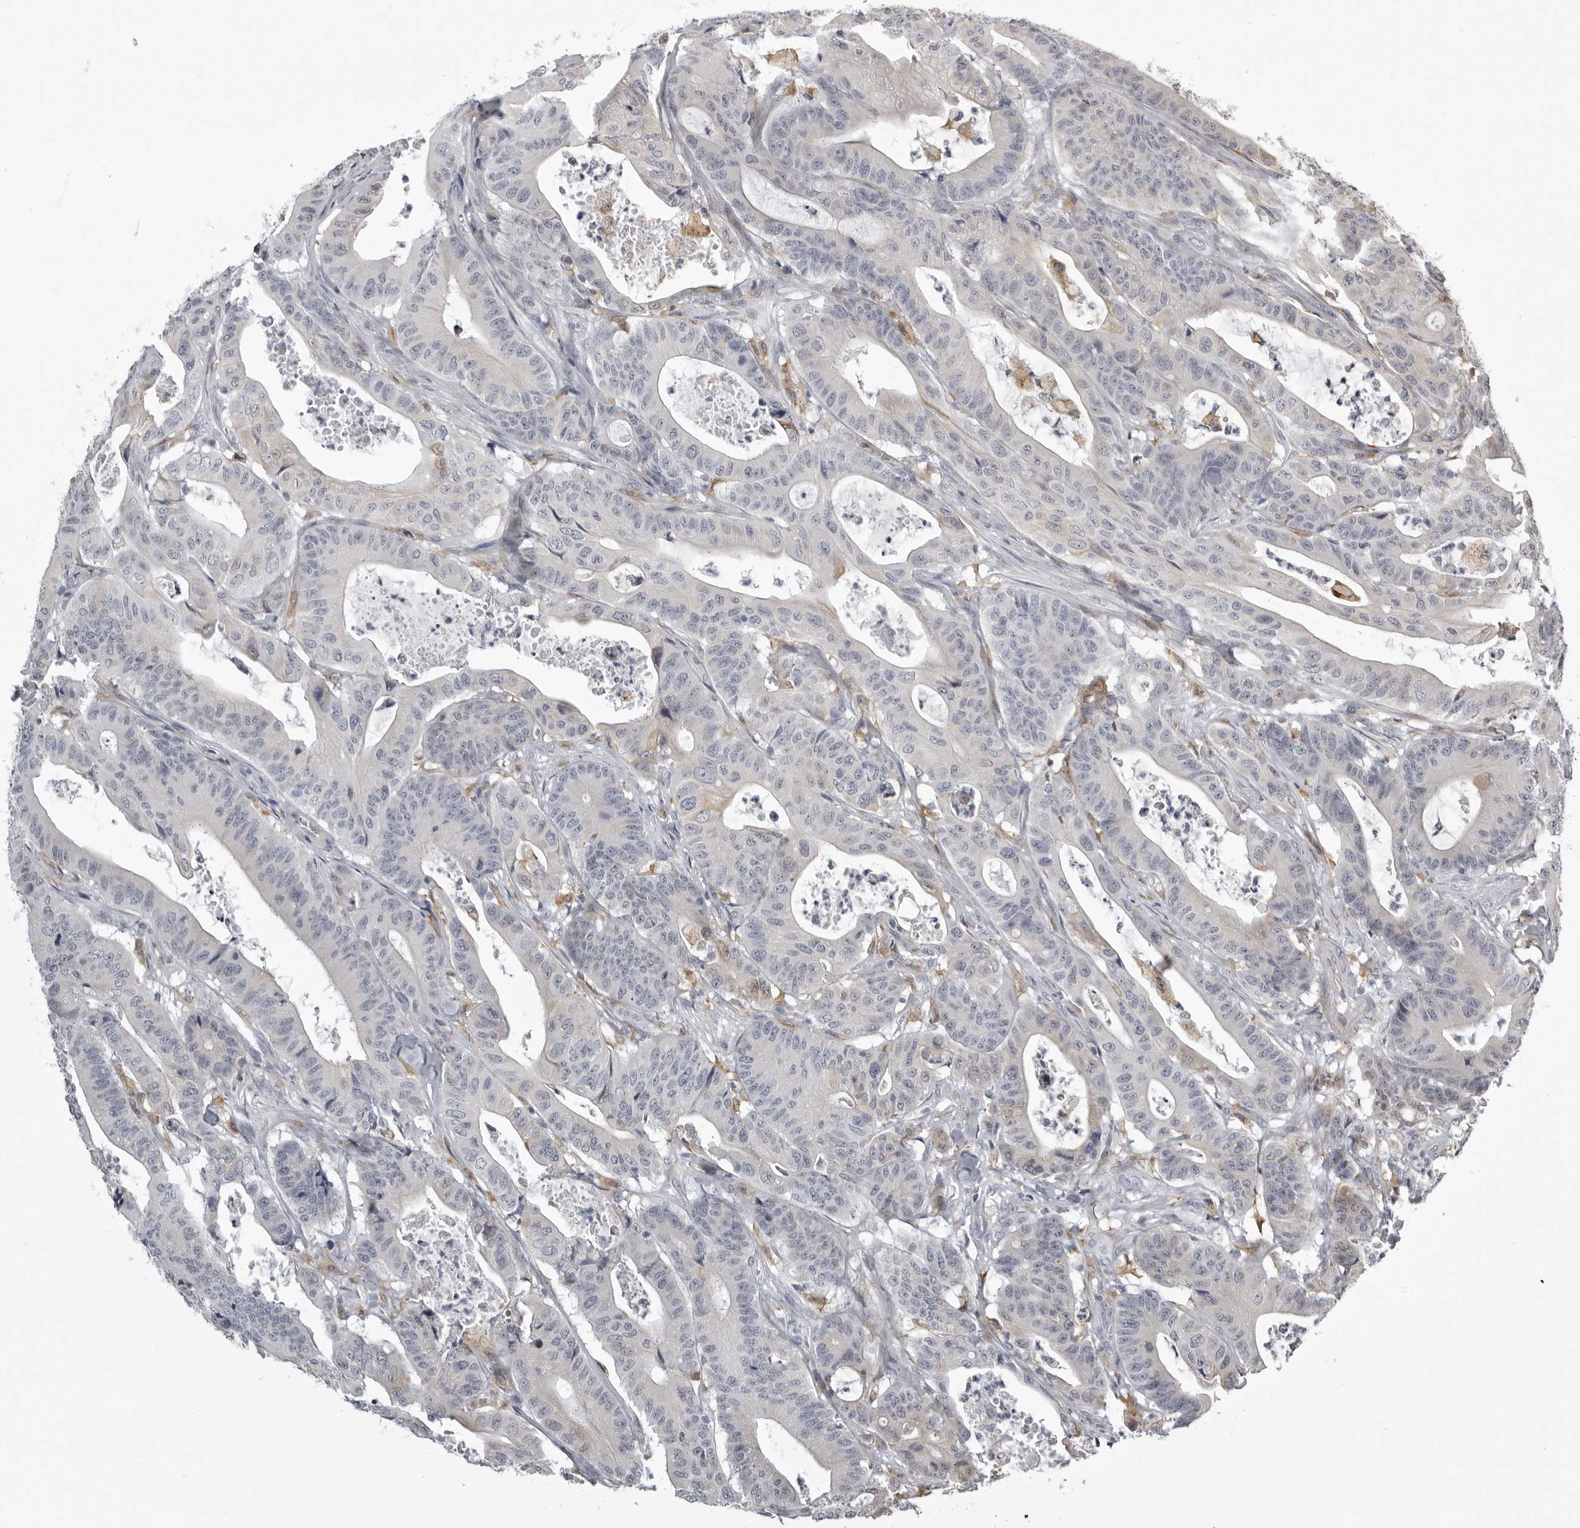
{"staining": {"intensity": "negative", "quantity": "none", "location": "none"}, "tissue": "colorectal cancer", "cell_type": "Tumor cells", "image_type": "cancer", "snomed": [{"axis": "morphology", "description": "Adenocarcinoma, NOS"}, {"axis": "topography", "description": "Colon"}], "caption": "High power microscopy image of an immunohistochemistry photomicrograph of colorectal cancer (adenocarcinoma), revealing no significant expression in tumor cells.", "gene": "NCEH1", "patient": {"sex": "female", "age": 84}}